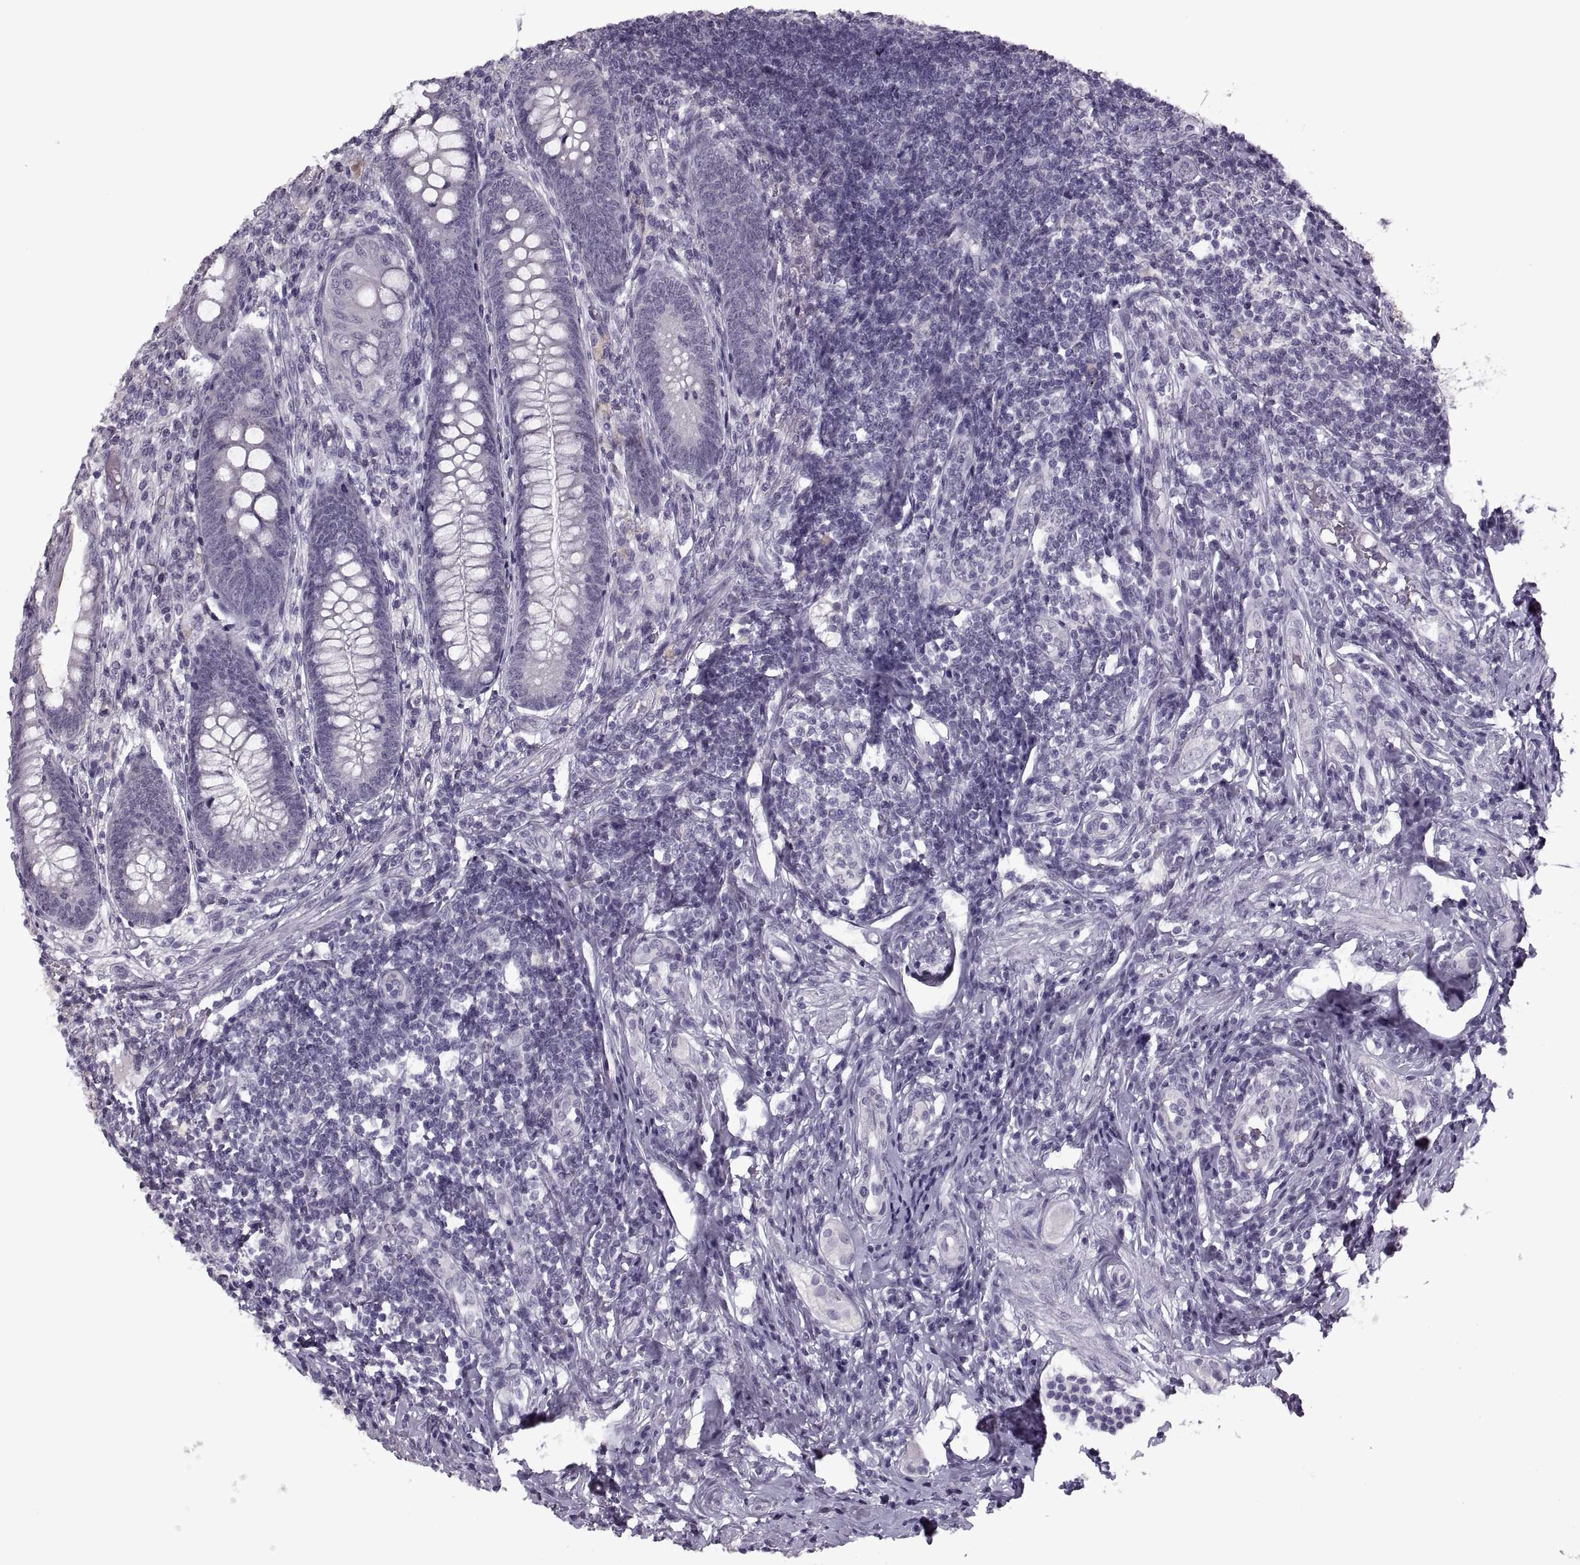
{"staining": {"intensity": "negative", "quantity": "none", "location": "none"}, "tissue": "appendix", "cell_type": "Glandular cells", "image_type": "normal", "snomed": [{"axis": "morphology", "description": "Normal tissue, NOS"}, {"axis": "morphology", "description": "Inflammation, NOS"}, {"axis": "topography", "description": "Appendix"}], "caption": "A histopathology image of appendix stained for a protein reveals no brown staining in glandular cells. The staining is performed using DAB (3,3'-diaminobenzidine) brown chromogen with nuclei counter-stained in using hematoxylin.", "gene": "PAGE2B", "patient": {"sex": "male", "age": 16}}